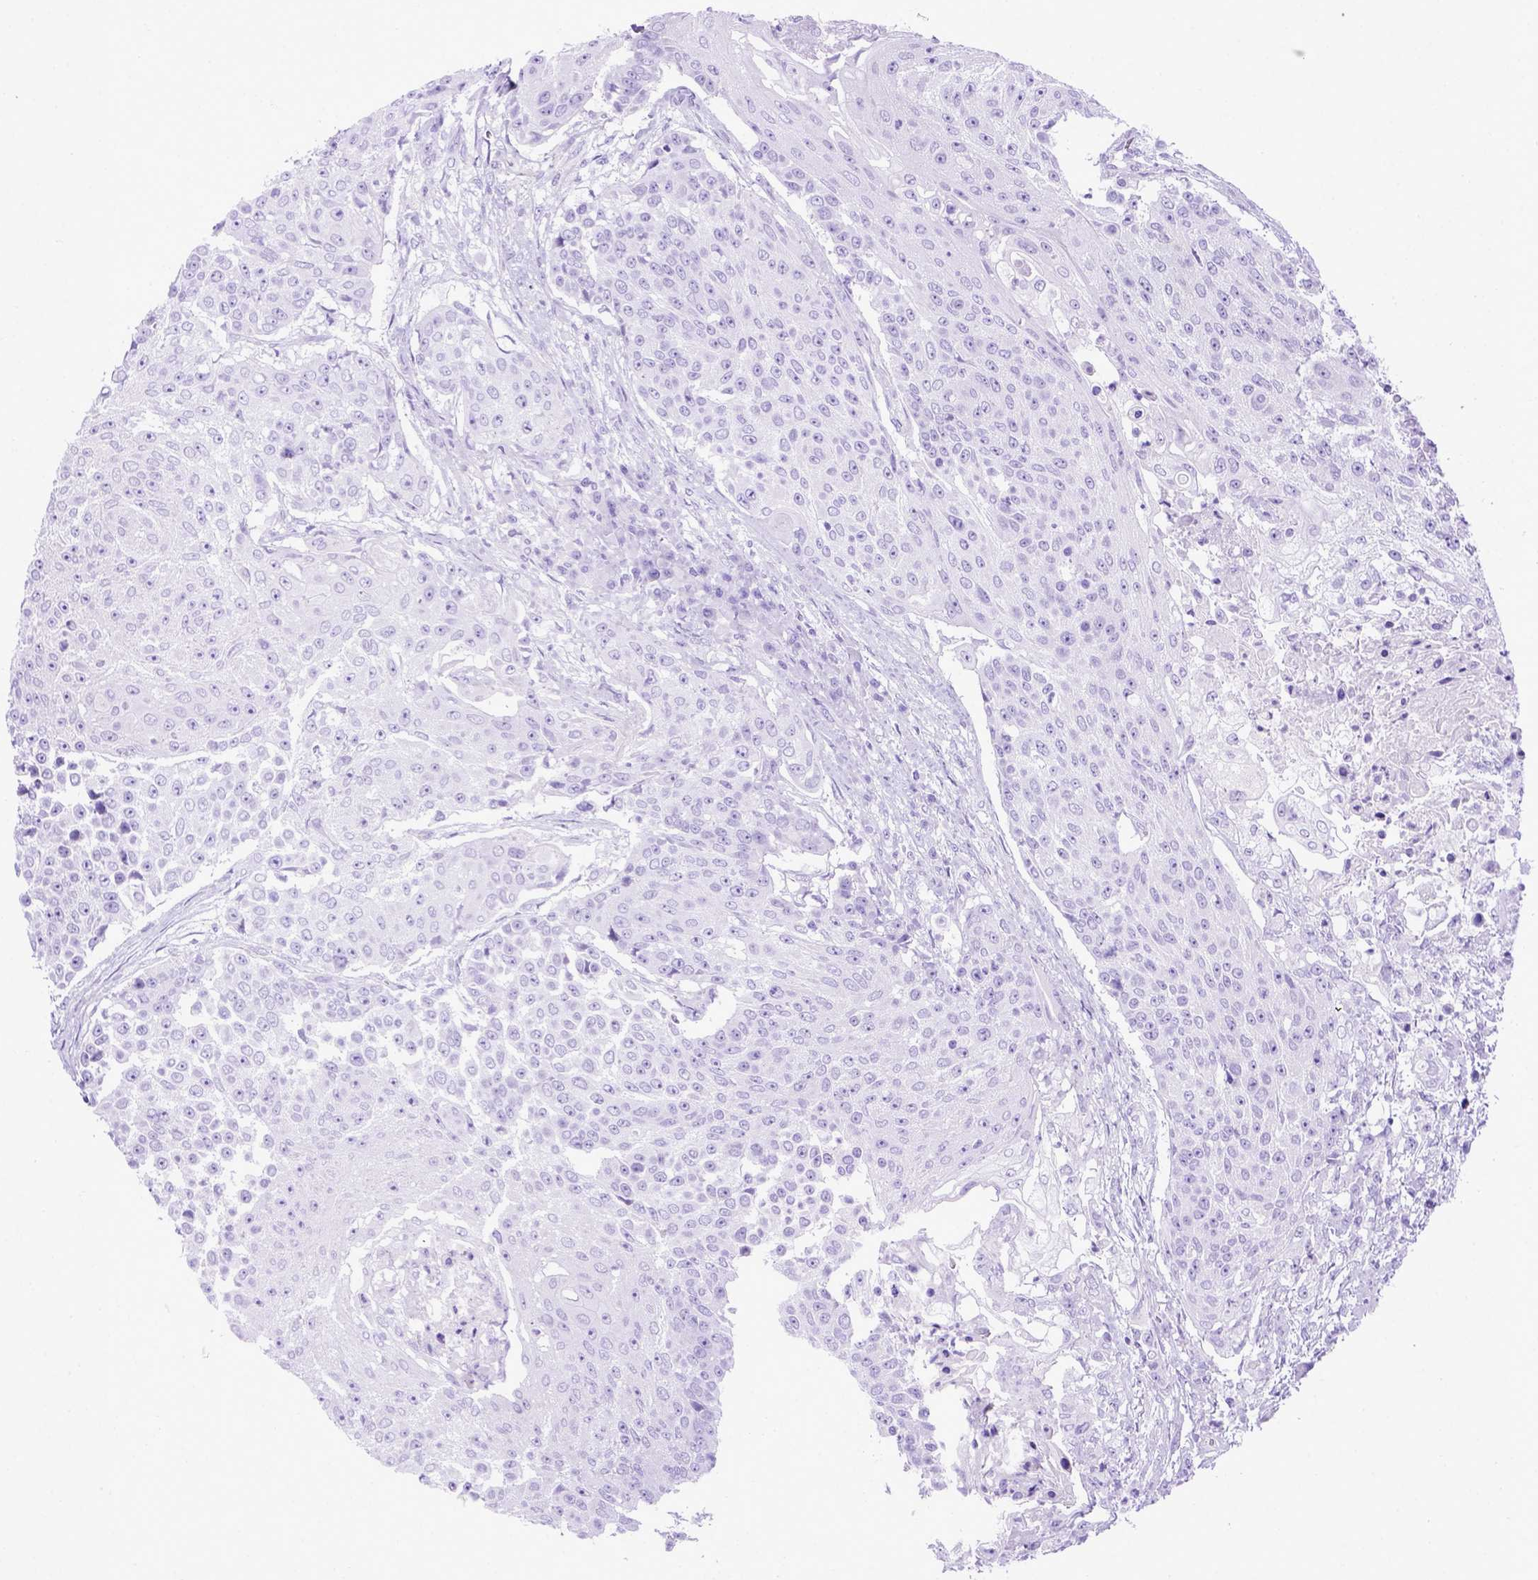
{"staining": {"intensity": "negative", "quantity": "none", "location": "none"}, "tissue": "urothelial cancer", "cell_type": "Tumor cells", "image_type": "cancer", "snomed": [{"axis": "morphology", "description": "Urothelial carcinoma, High grade"}, {"axis": "topography", "description": "Urinary bladder"}], "caption": "Tumor cells show no significant protein expression in high-grade urothelial carcinoma.", "gene": "MEOX2", "patient": {"sex": "female", "age": 63}}